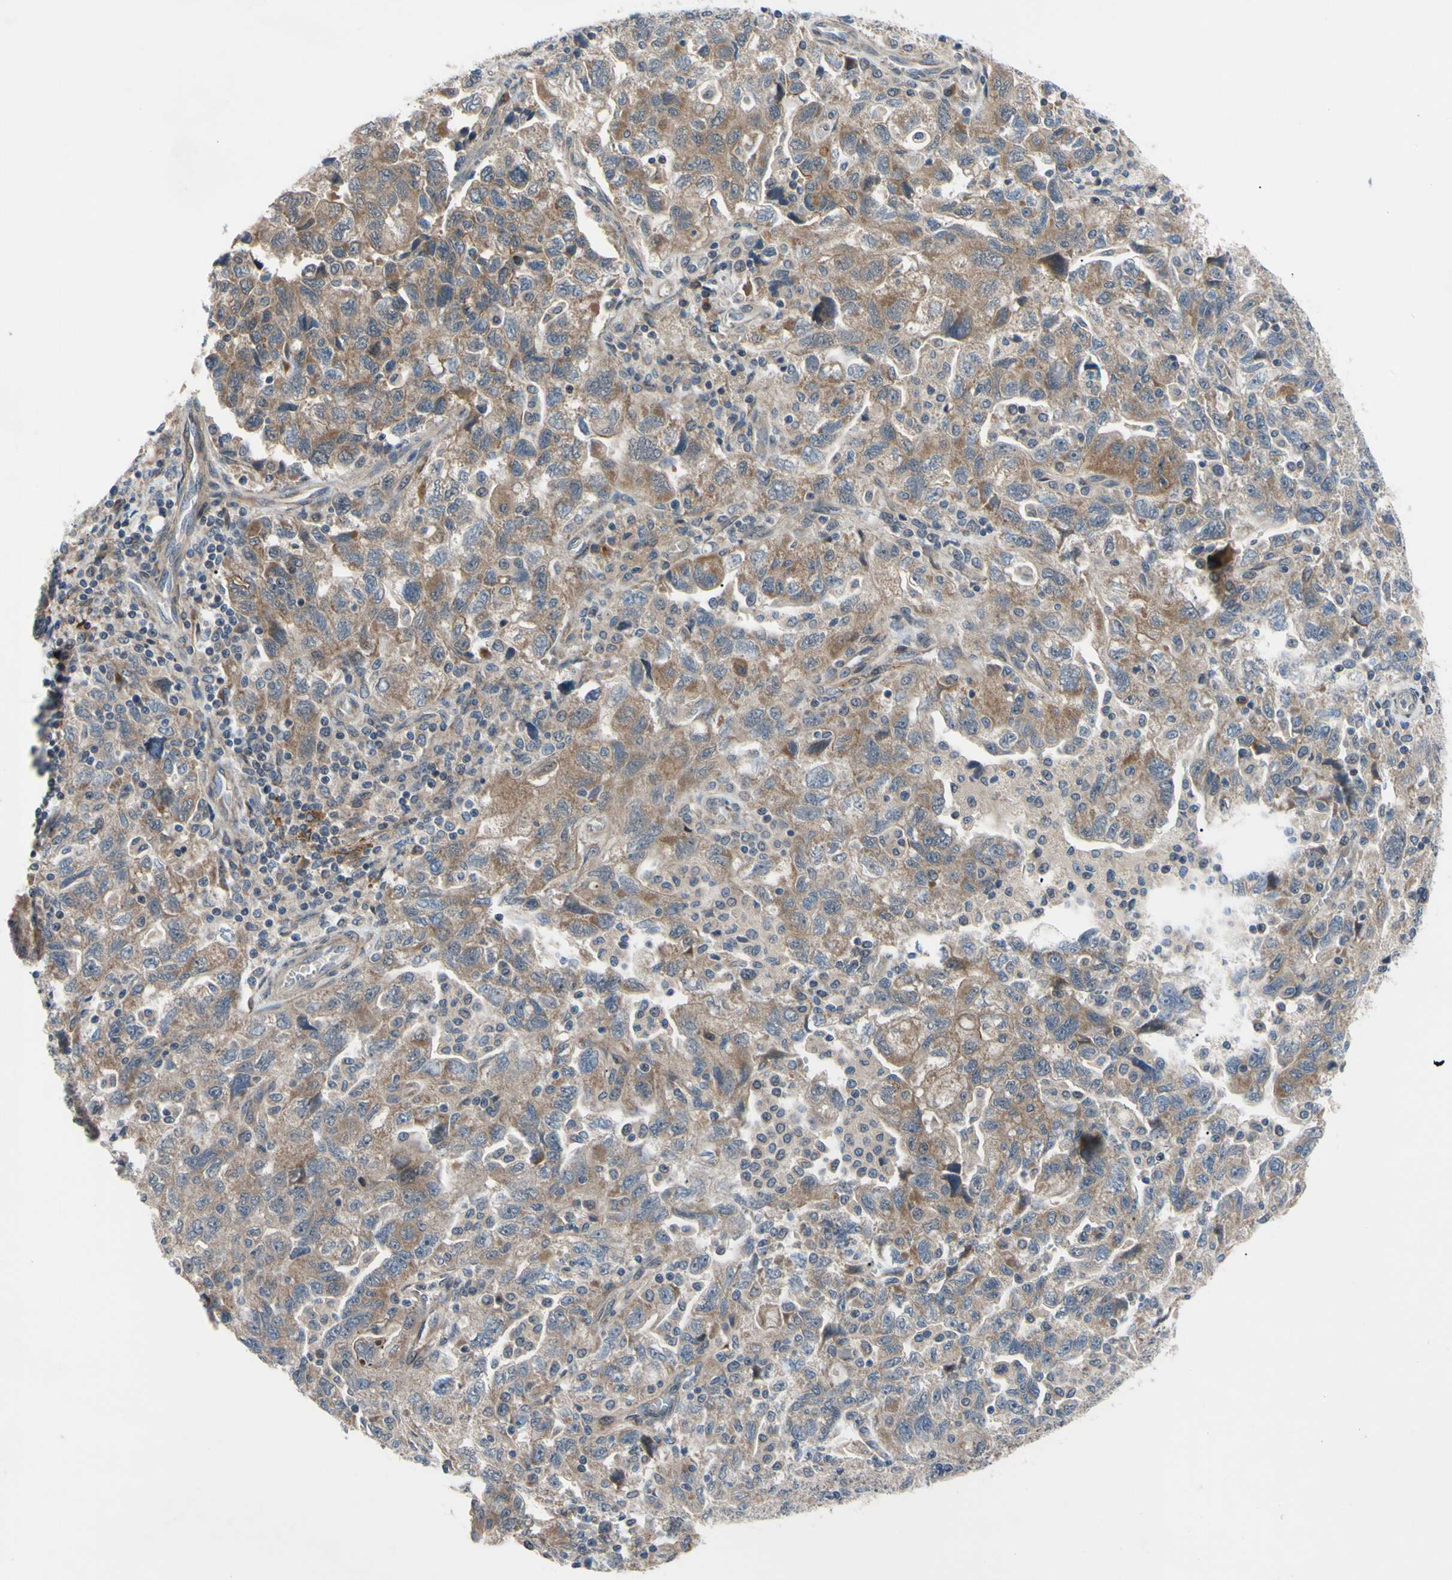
{"staining": {"intensity": "weak", "quantity": ">75%", "location": "cytoplasmic/membranous"}, "tissue": "ovarian cancer", "cell_type": "Tumor cells", "image_type": "cancer", "snomed": [{"axis": "morphology", "description": "Carcinoma, NOS"}, {"axis": "morphology", "description": "Cystadenocarcinoma, serous, NOS"}, {"axis": "topography", "description": "Ovary"}], "caption": "Tumor cells show weak cytoplasmic/membranous positivity in approximately >75% of cells in carcinoma (ovarian).", "gene": "SVIL", "patient": {"sex": "female", "age": 69}}